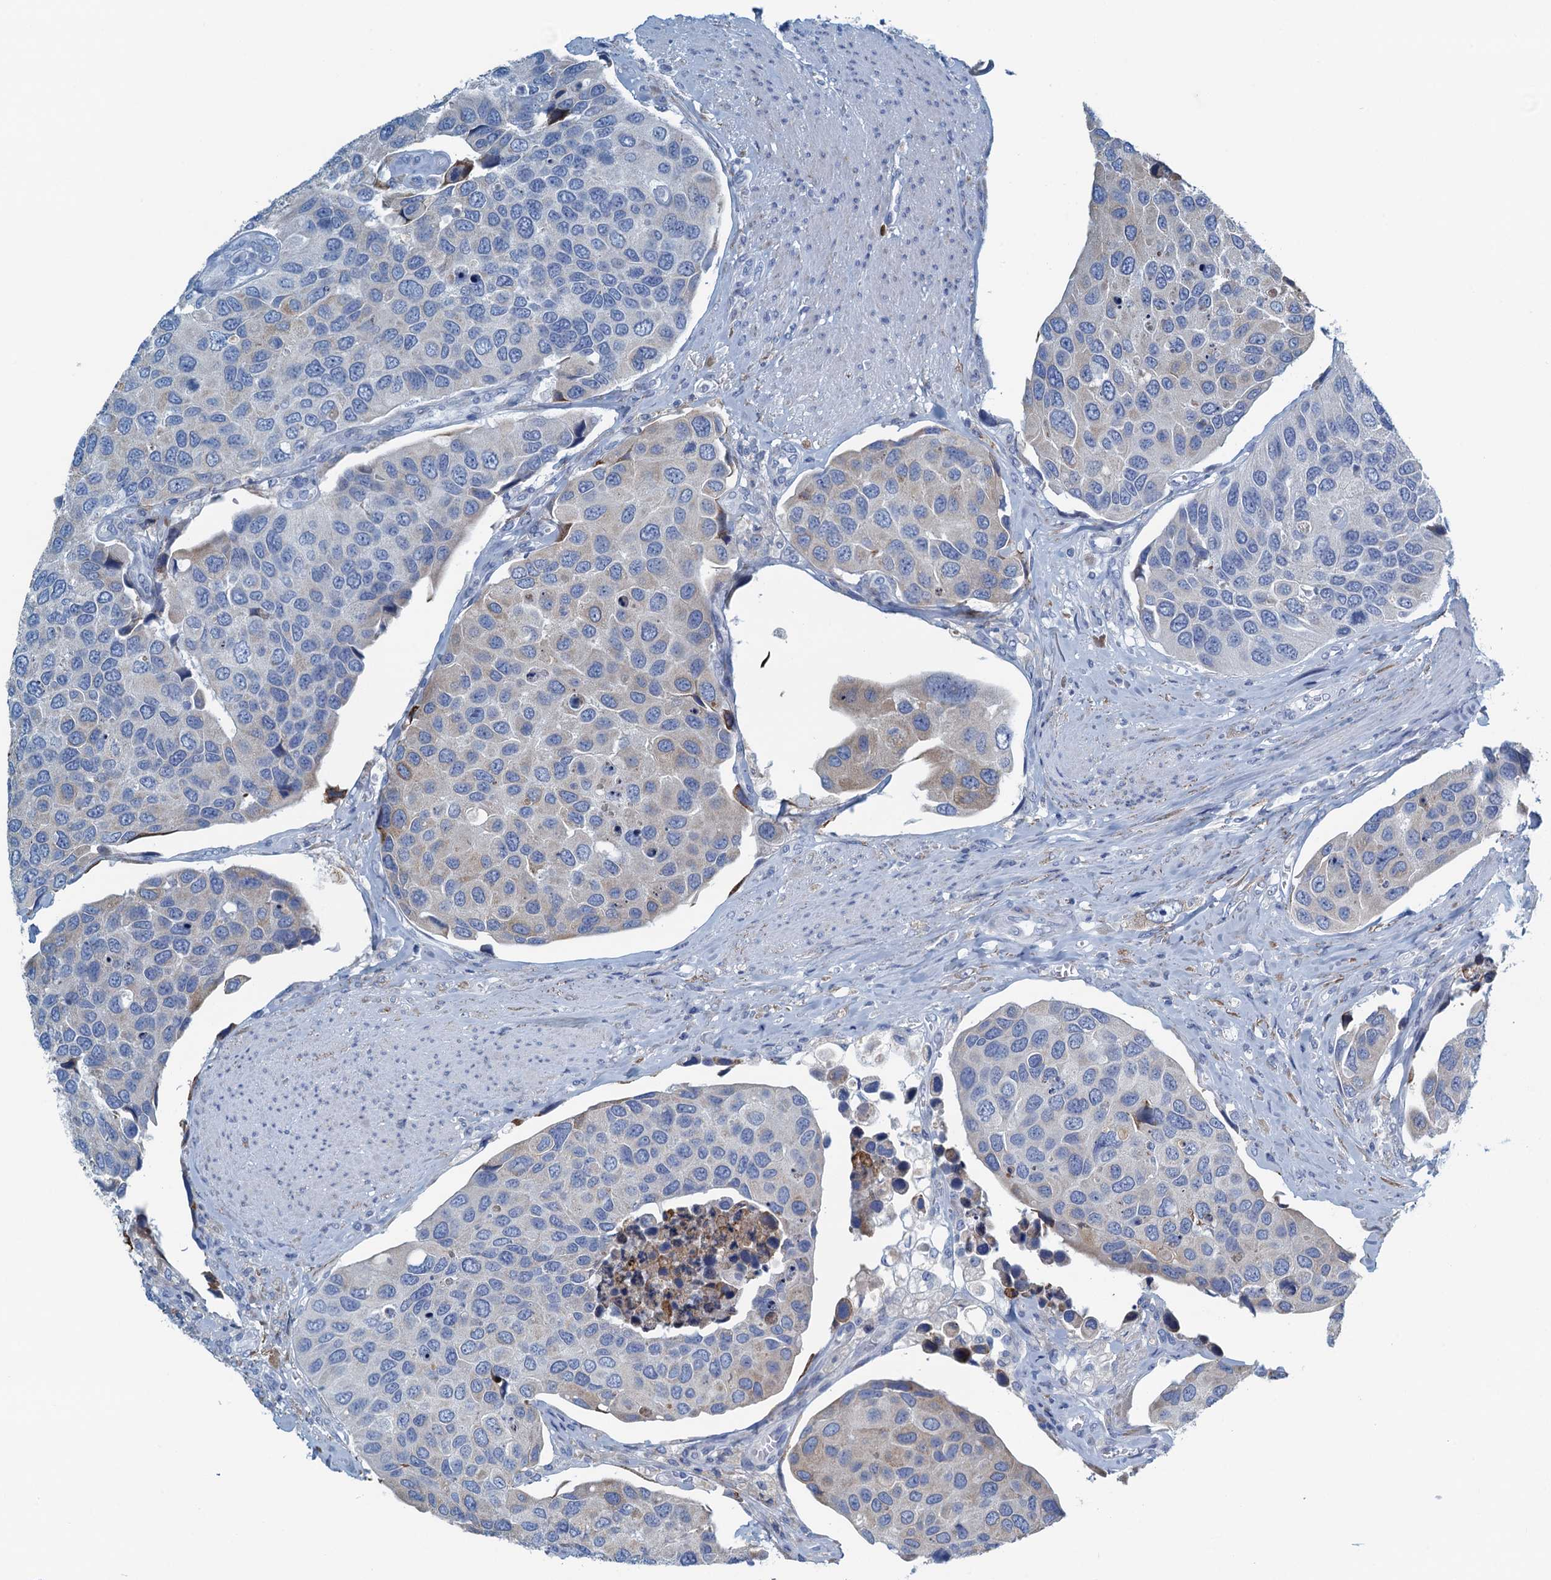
{"staining": {"intensity": "negative", "quantity": "none", "location": "none"}, "tissue": "urothelial cancer", "cell_type": "Tumor cells", "image_type": "cancer", "snomed": [{"axis": "morphology", "description": "Urothelial carcinoma, High grade"}, {"axis": "topography", "description": "Urinary bladder"}], "caption": "This is an IHC histopathology image of high-grade urothelial carcinoma. There is no positivity in tumor cells.", "gene": "C10orf88", "patient": {"sex": "male", "age": 74}}